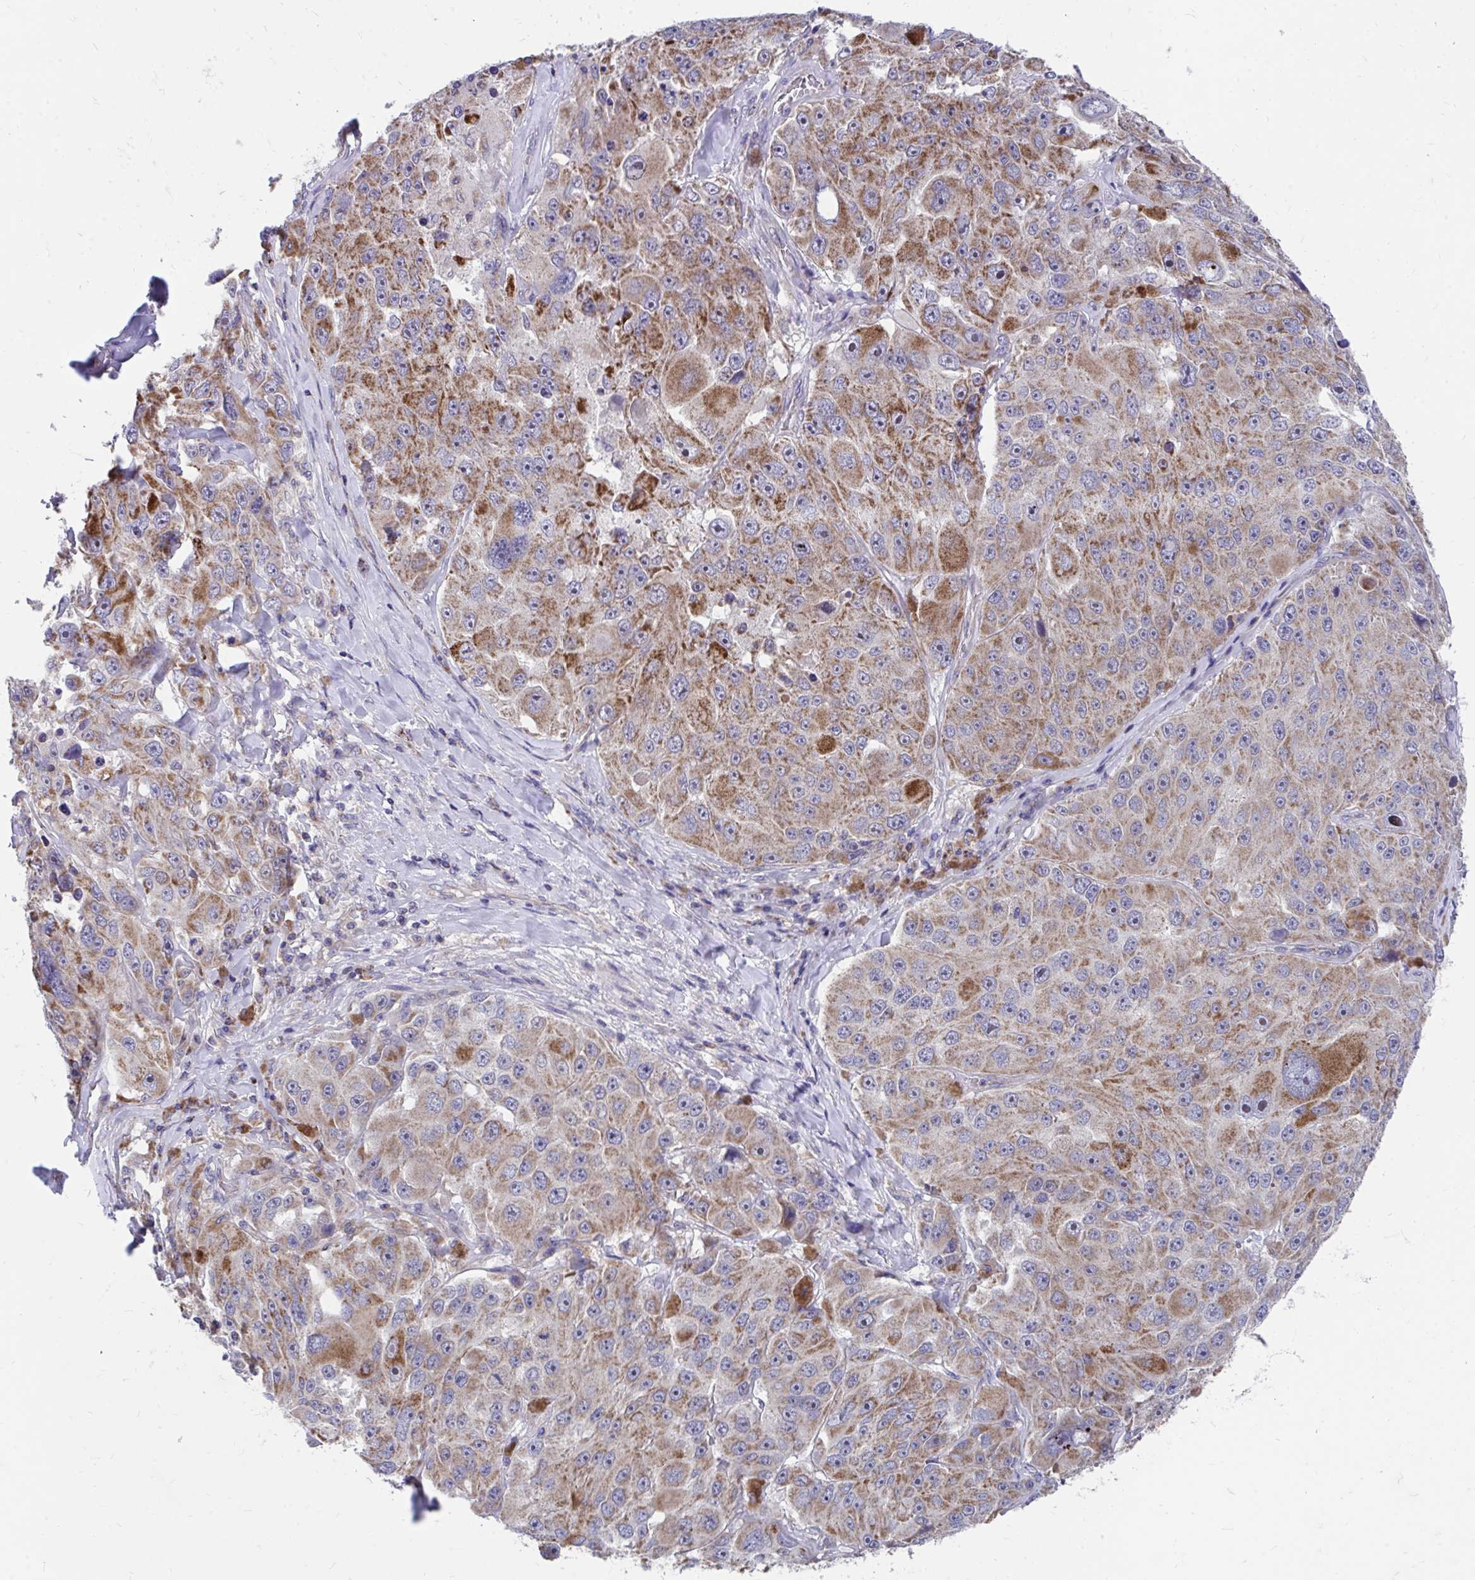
{"staining": {"intensity": "strong", "quantity": "25%-75%", "location": "cytoplasmic/membranous"}, "tissue": "melanoma", "cell_type": "Tumor cells", "image_type": "cancer", "snomed": [{"axis": "morphology", "description": "Malignant melanoma, Metastatic site"}, {"axis": "topography", "description": "Lymph node"}], "caption": "Immunohistochemical staining of human malignant melanoma (metastatic site) shows high levels of strong cytoplasmic/membranous protein expression in about 25%-75% of tumor cells. (DAB (3,3'-diaminobenzidine) IHC with brightfield microscopy, high magnification).", "gene": "FHIP1B", "patient": {"sex": "male", "age": 62}}